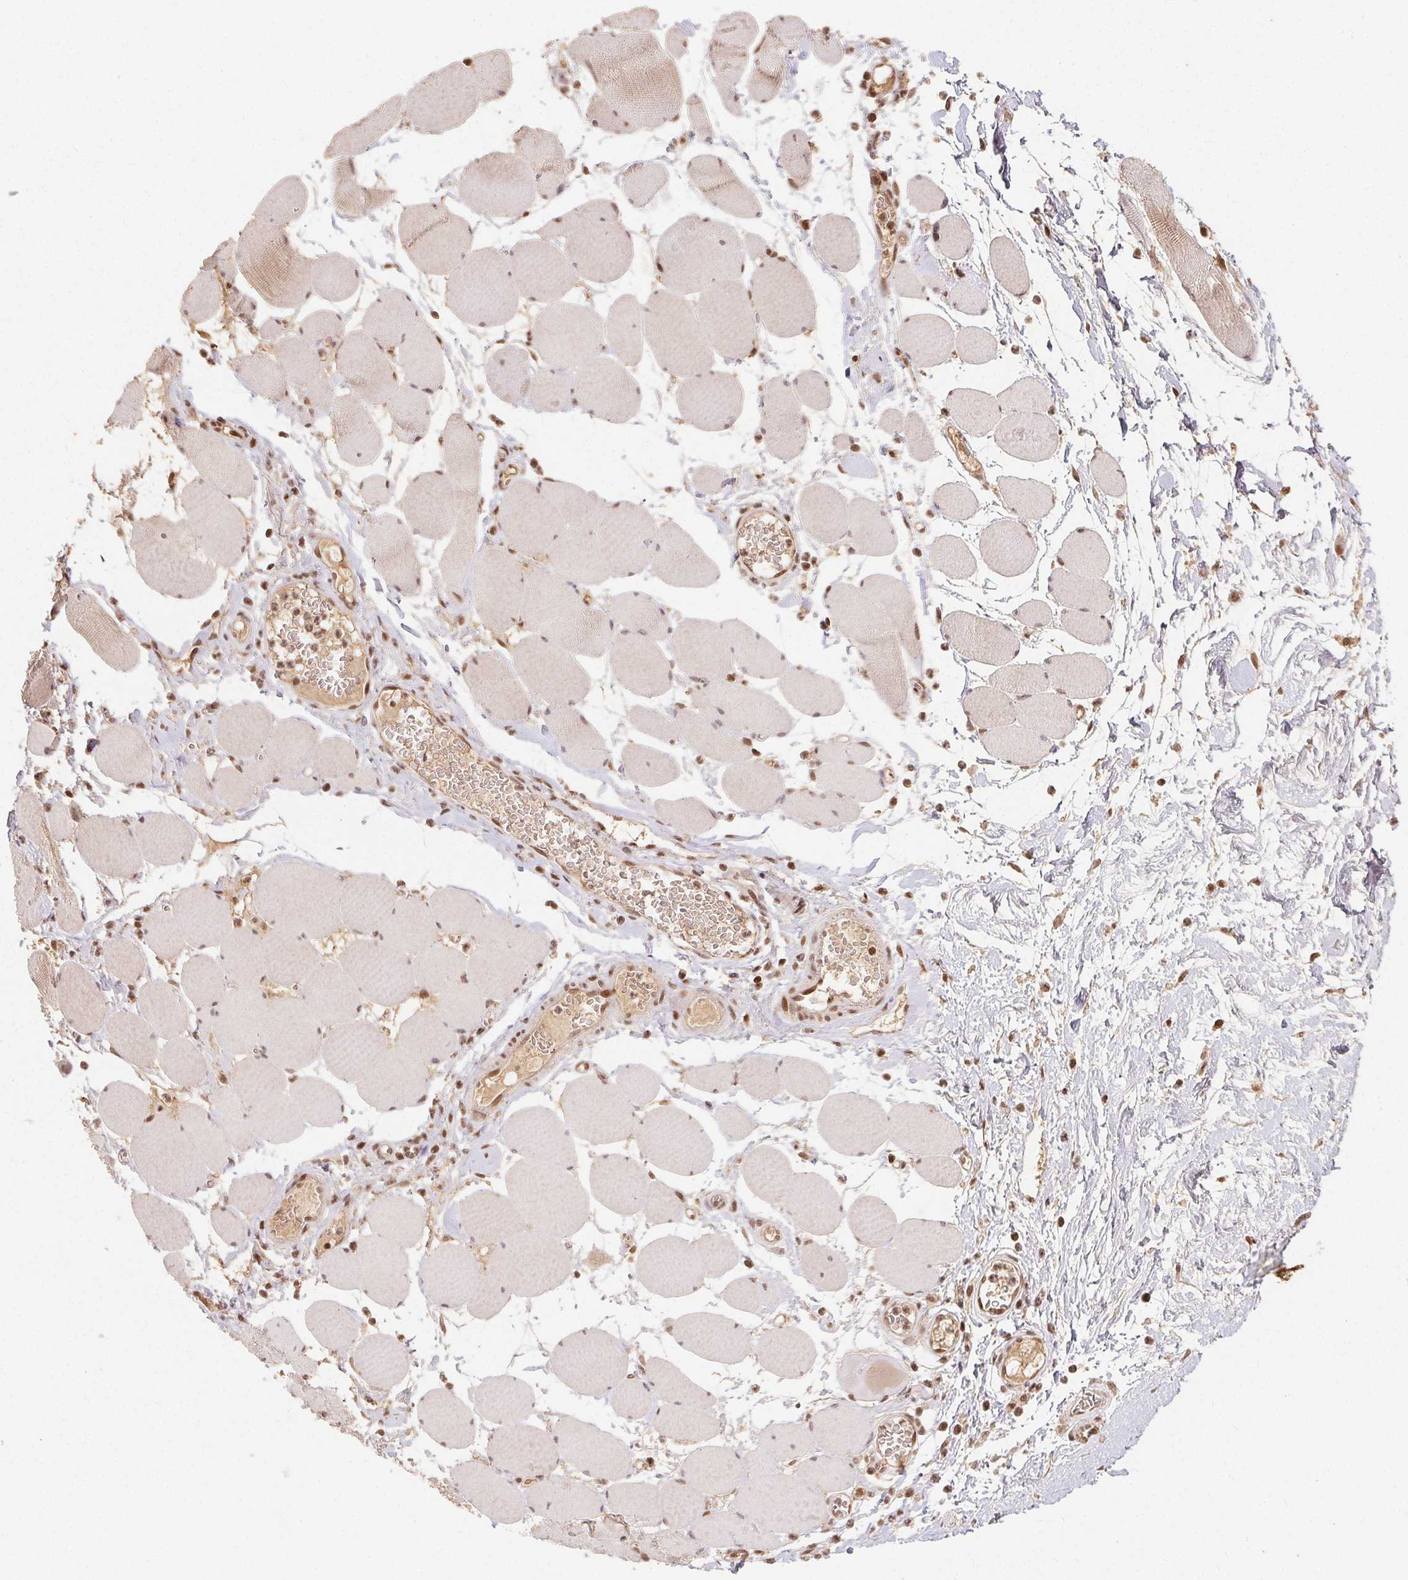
{"staining": {"intensity": "moderate", "quantity": "25%-75%", "location": "nuclear"}, "tissue": "skeletal muscle", "cell_type": "Myocytes", "image_type": "normal", "snomed": [{"axis": "morphology", "description": "Normal tissue, NOS"}, {"axis": "topography", "description": "Skeletal muscle"}], "caption": "Immunohistochemical staining of benign skeletal muscle demonstrates medium levels of moderate nuclear positivity in about 25%-75% of myocytes. Nuclei are stained in blue.", "gene": "MAPKAPK2", "patient": {"sex": "female", "age": 75}}